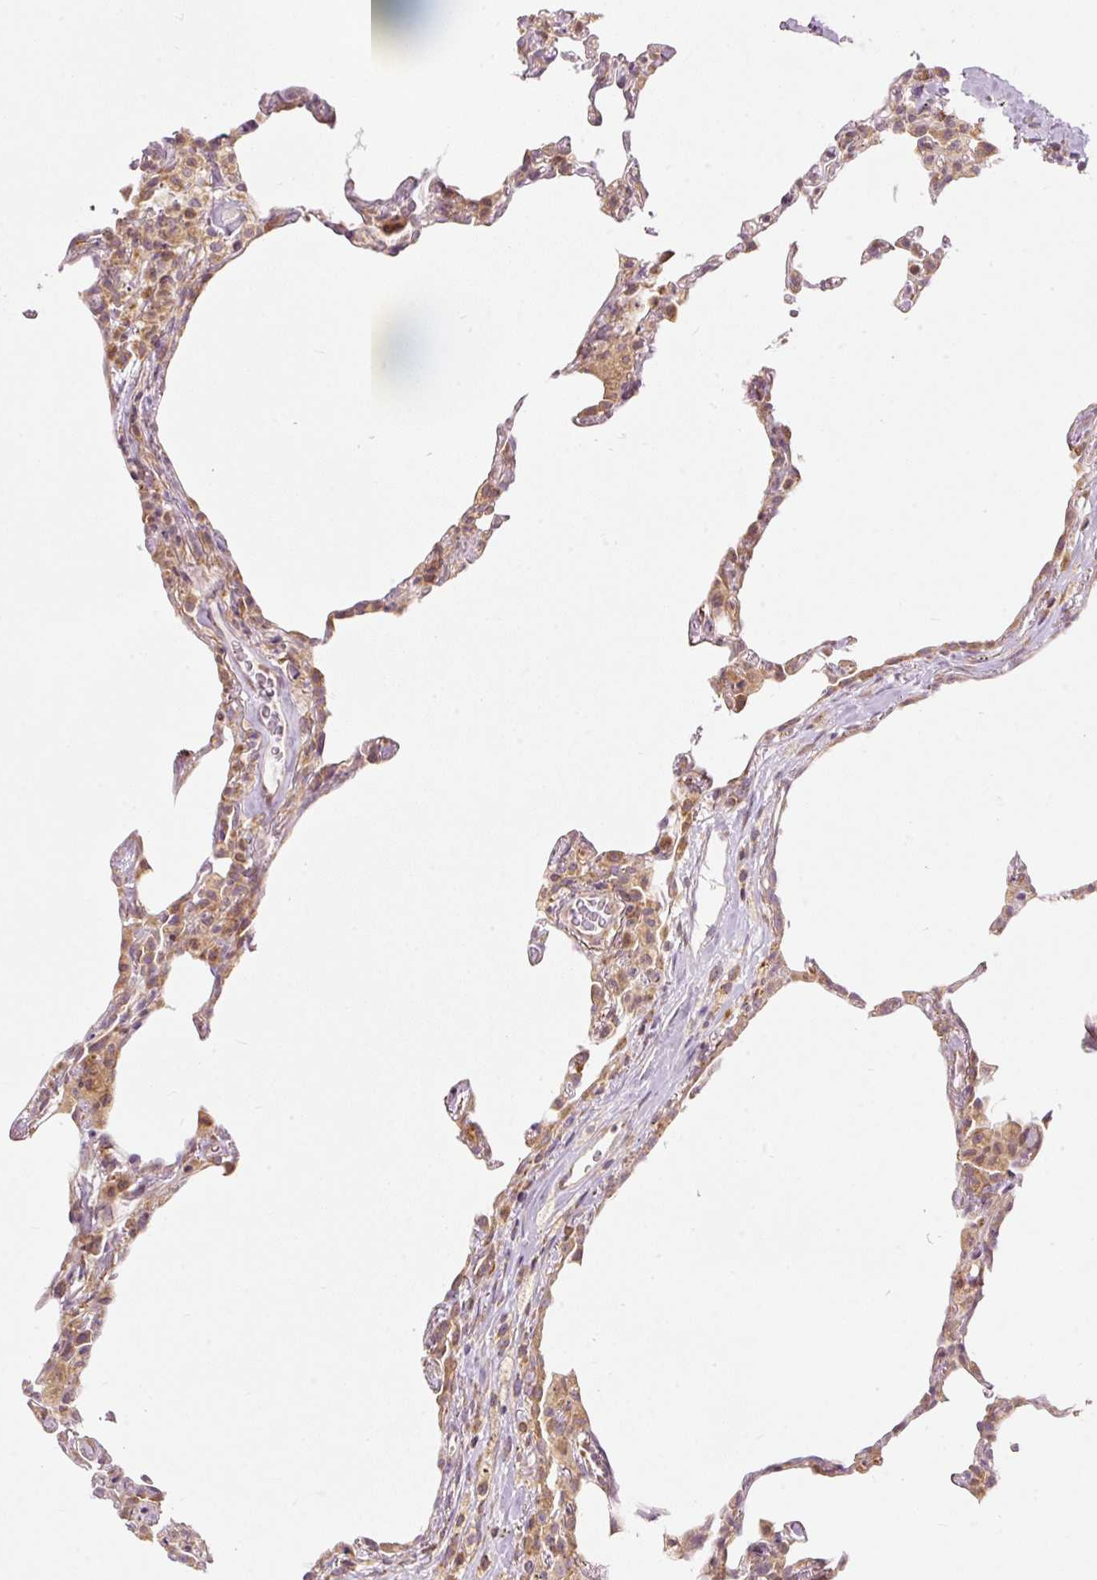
{"staining": {"intensity": "weak", "quantity": "25%-75%", "location": "cytoplasmic/membranous"}, "tissue": "lung", "cell_type": "Alveolar cells", "image_type": "normal", "snomed": [{"axis": "morphology", "description": "Normal tissue, NOS"}, {"axis": "topography", "description": "Lung"}], "caption": "Immunohistochemistry (IHC) image of unremarkable lung stained for a protein (brown), which exhibits low levels of weak cytoplasmic/membranous expression in approximately 25%-75% of alveolar cells.", "gene": "SNAPC5", "patient": {"sex": "female", "age": 57}}